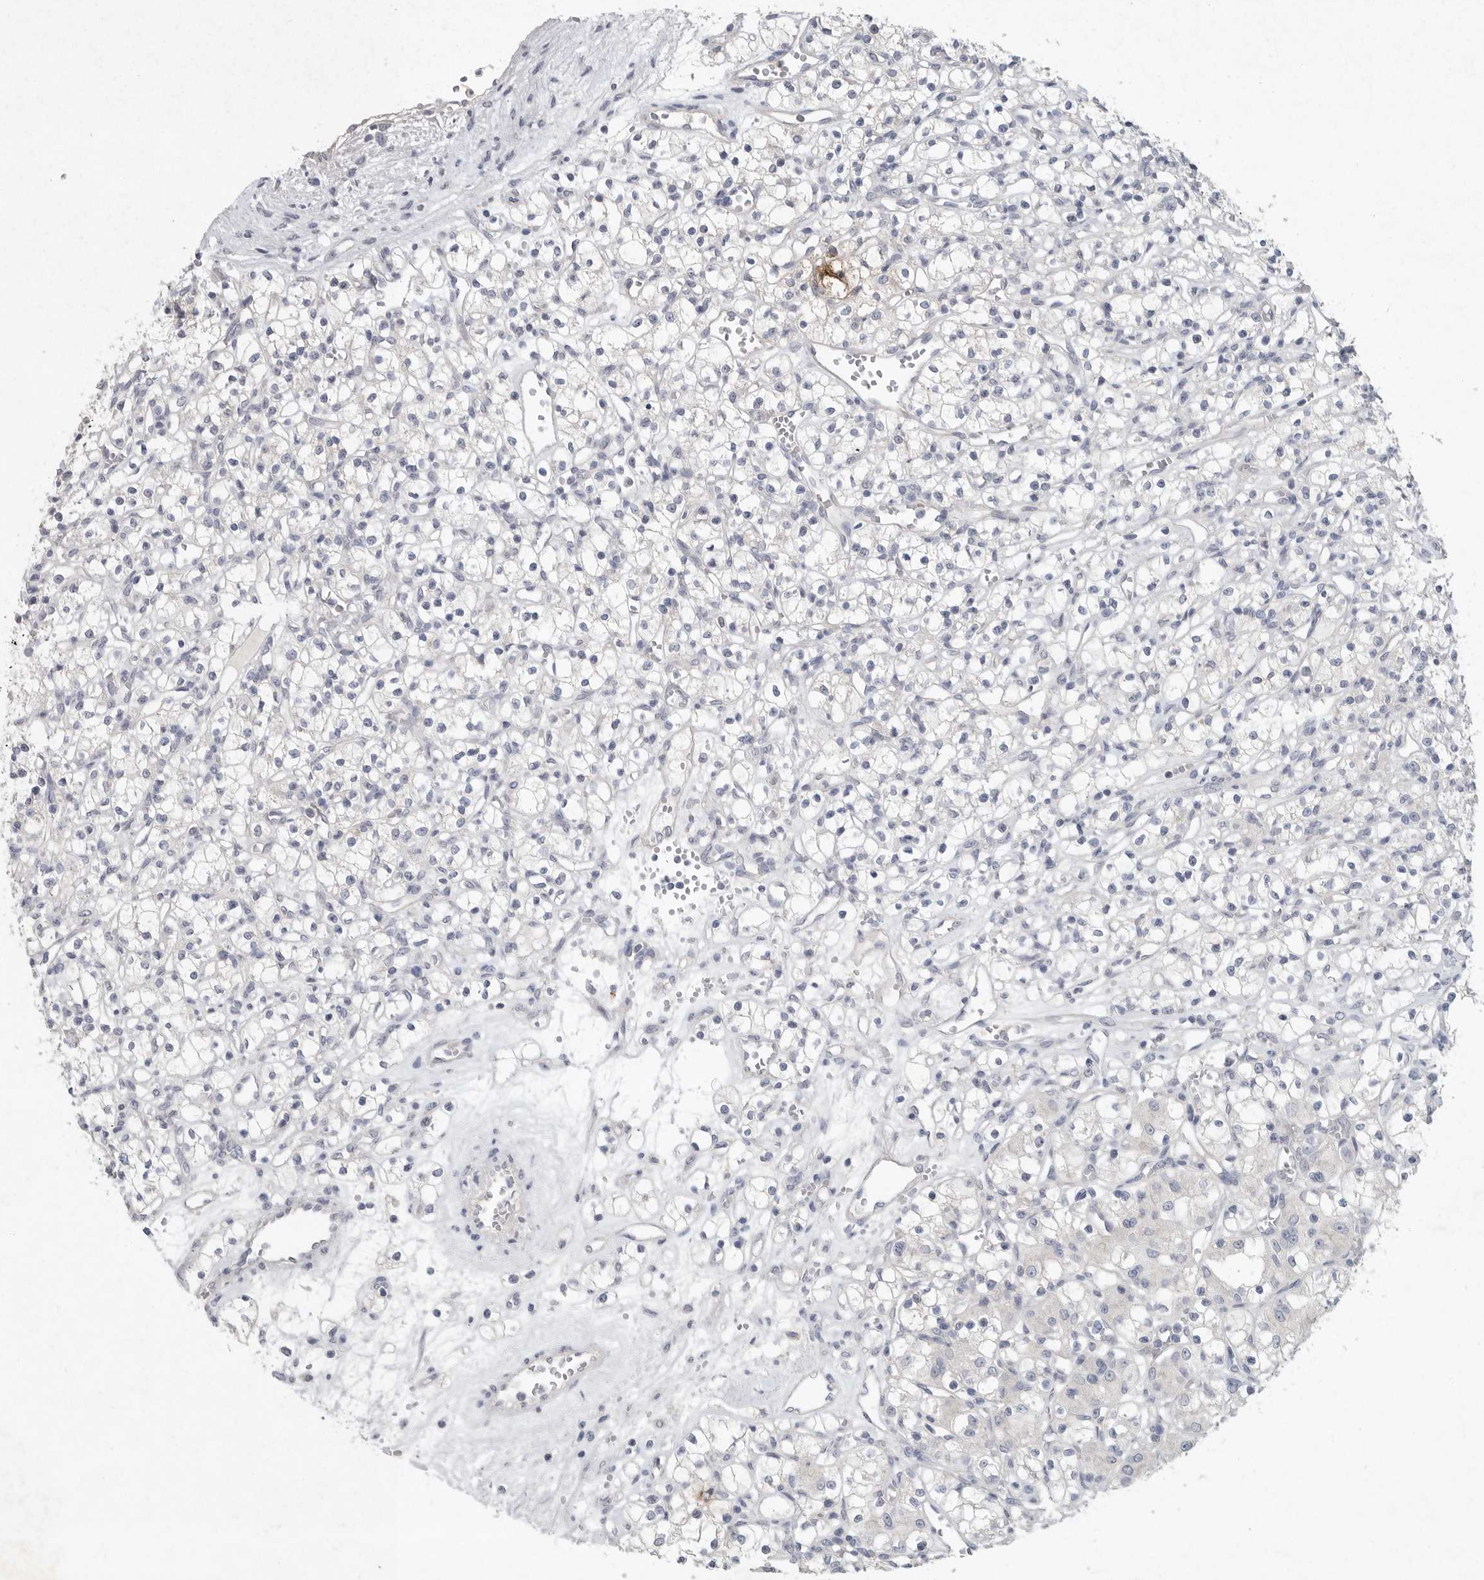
{"staining": {"intensity": "negative", "quantity": "none", "location": "none"}, "tissue": "renal cancer", "cell_type": "Tumor cells", "image_type": "cancer", "snomed": [{"axis": "morphology", "description": "Adenocarcinoma, NOS"}, {"axis": "topography", "description": "Kidney"}], "caption": "Tumor cells show no significant protein positivity in renal cancer (adenocarcinoma). (Stains: DAB immunohistochemistry with hematoxylin counter stain, Microscopy: brightfield microscopy at high magnification).", "gene": "REG4", "patient": {"sex": "female", "age": 59}}